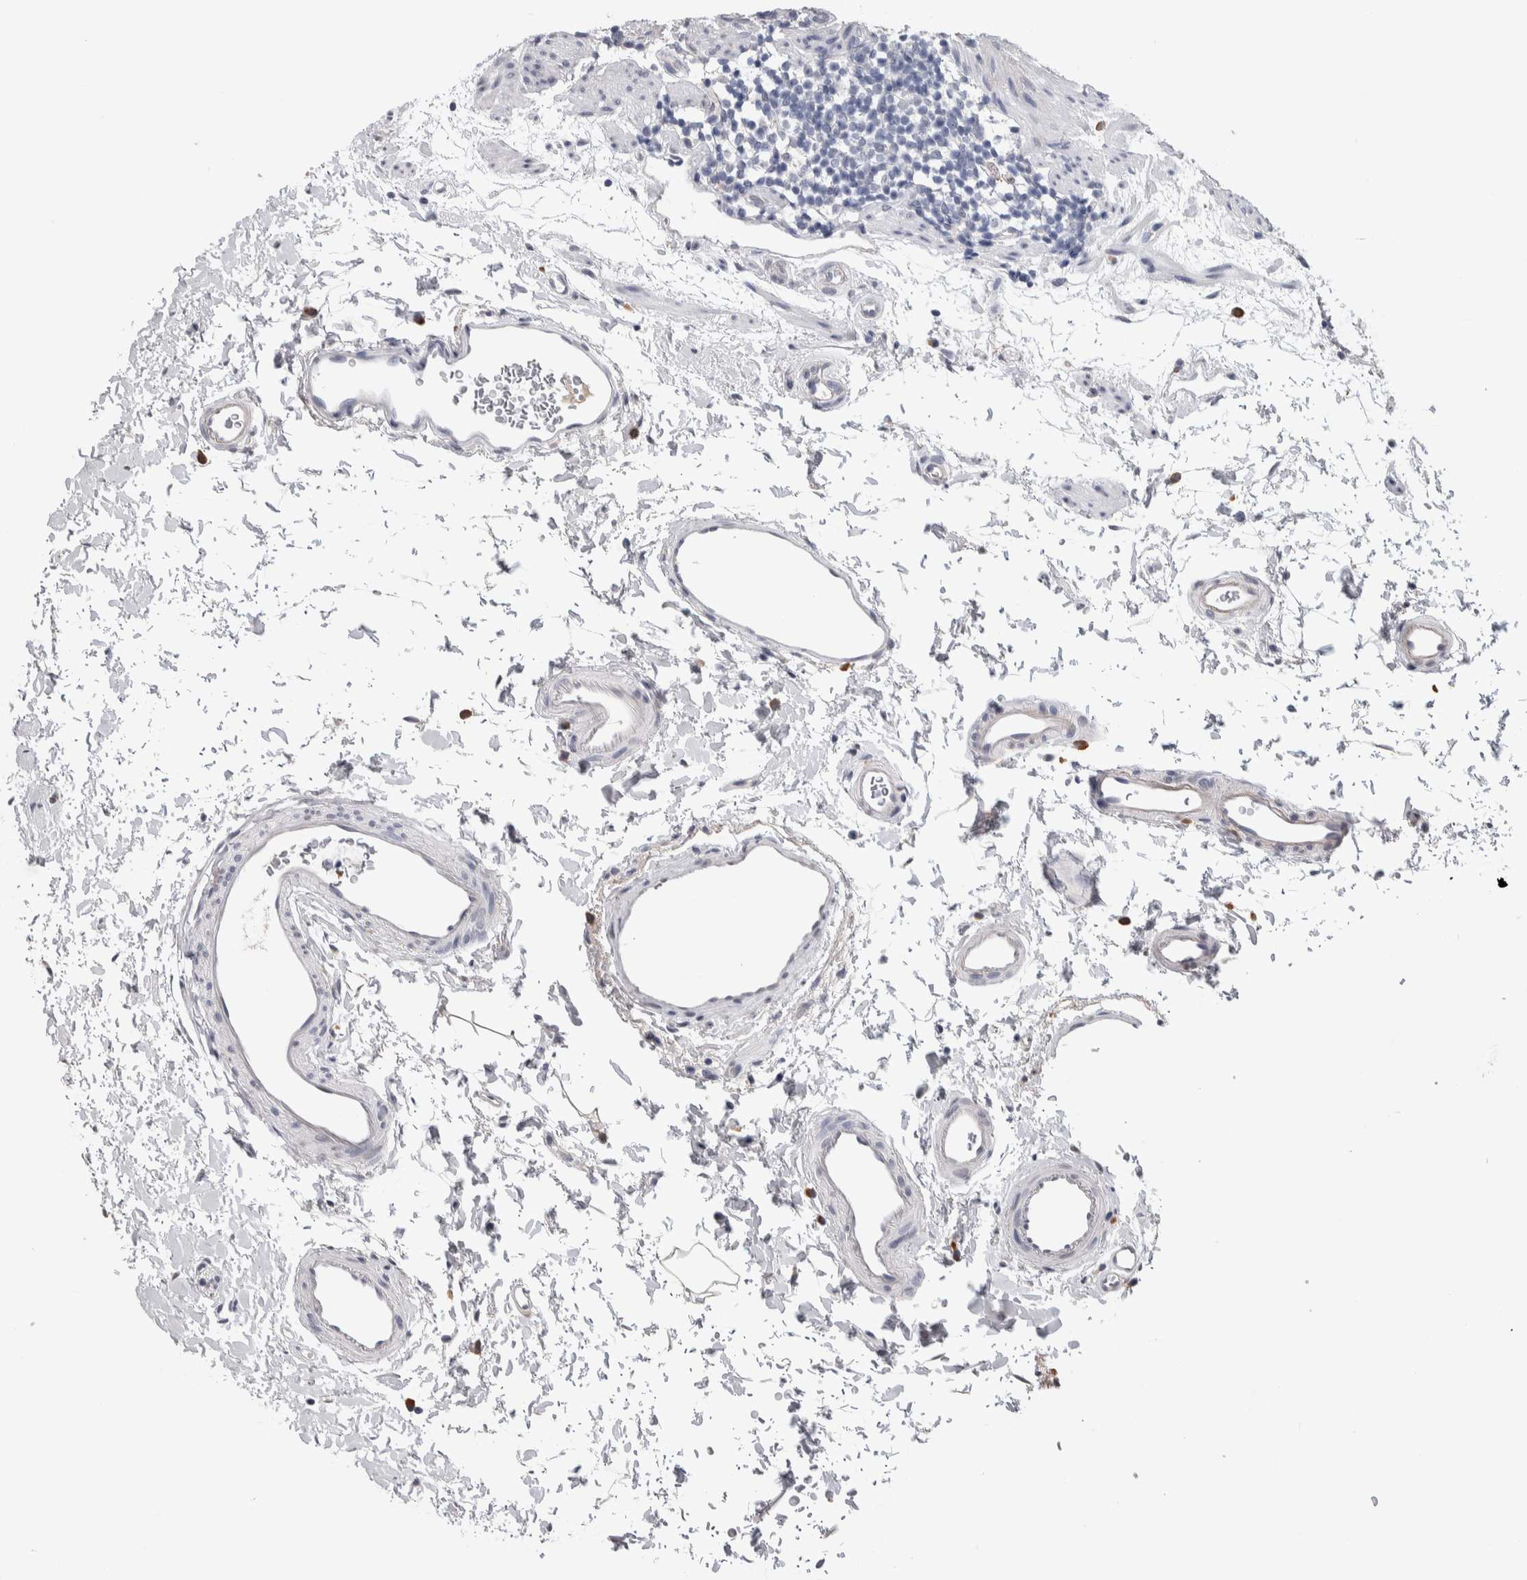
{"staining": {"intensity": "negative", "quantity": "none", "location": "none"}, "tissue": "rectum", "cell_type": "Glandular cells", "image_type": "normal", "snomed": [{"axis": "morphology", "description": "Normal tissue, NOS"}, {"axis": "topography", "description": "Rectum"}], "caption": "Micrograph shows no protein staining in glandular cells of benign rectum.", "gene": "TMEM102", "patient": {"sex": "female", "age": 65}}